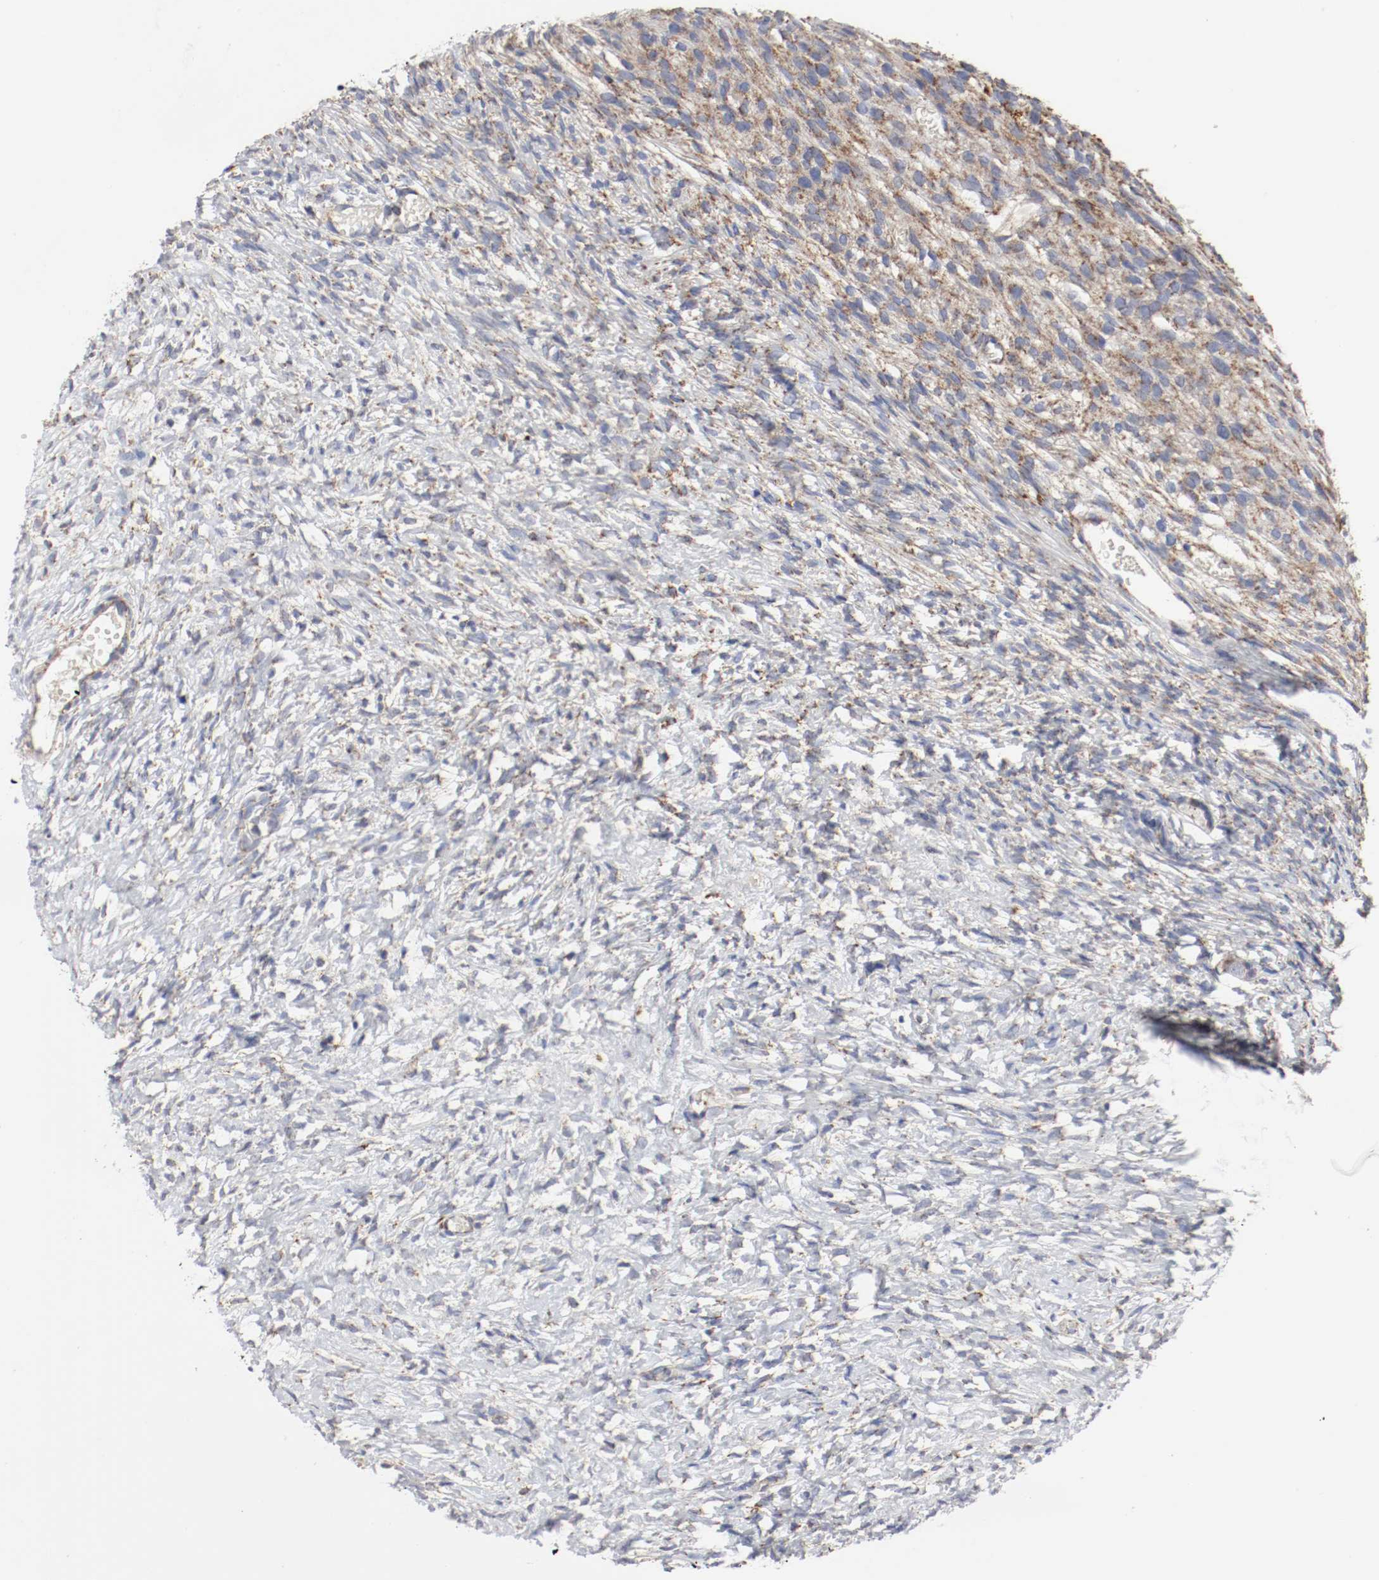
{"staining": {"intensity": "negative", "quantity": "none", "location": "none"}, "tissue": "ovary", "cell_type": "Follicle cells", "image_type": "normal", "snomed": [{"axis": "morphology", "description": "Normal tissue, NOS"}, {"axis": "topography", "description": "Ovary"}], "caption": "IHC micrograph of normal human ovary stained for a protein (brown), which shows no staining in follicle cells.", "gene": "AFG3L2", "patient": {"sex": "female", "age": 35}}